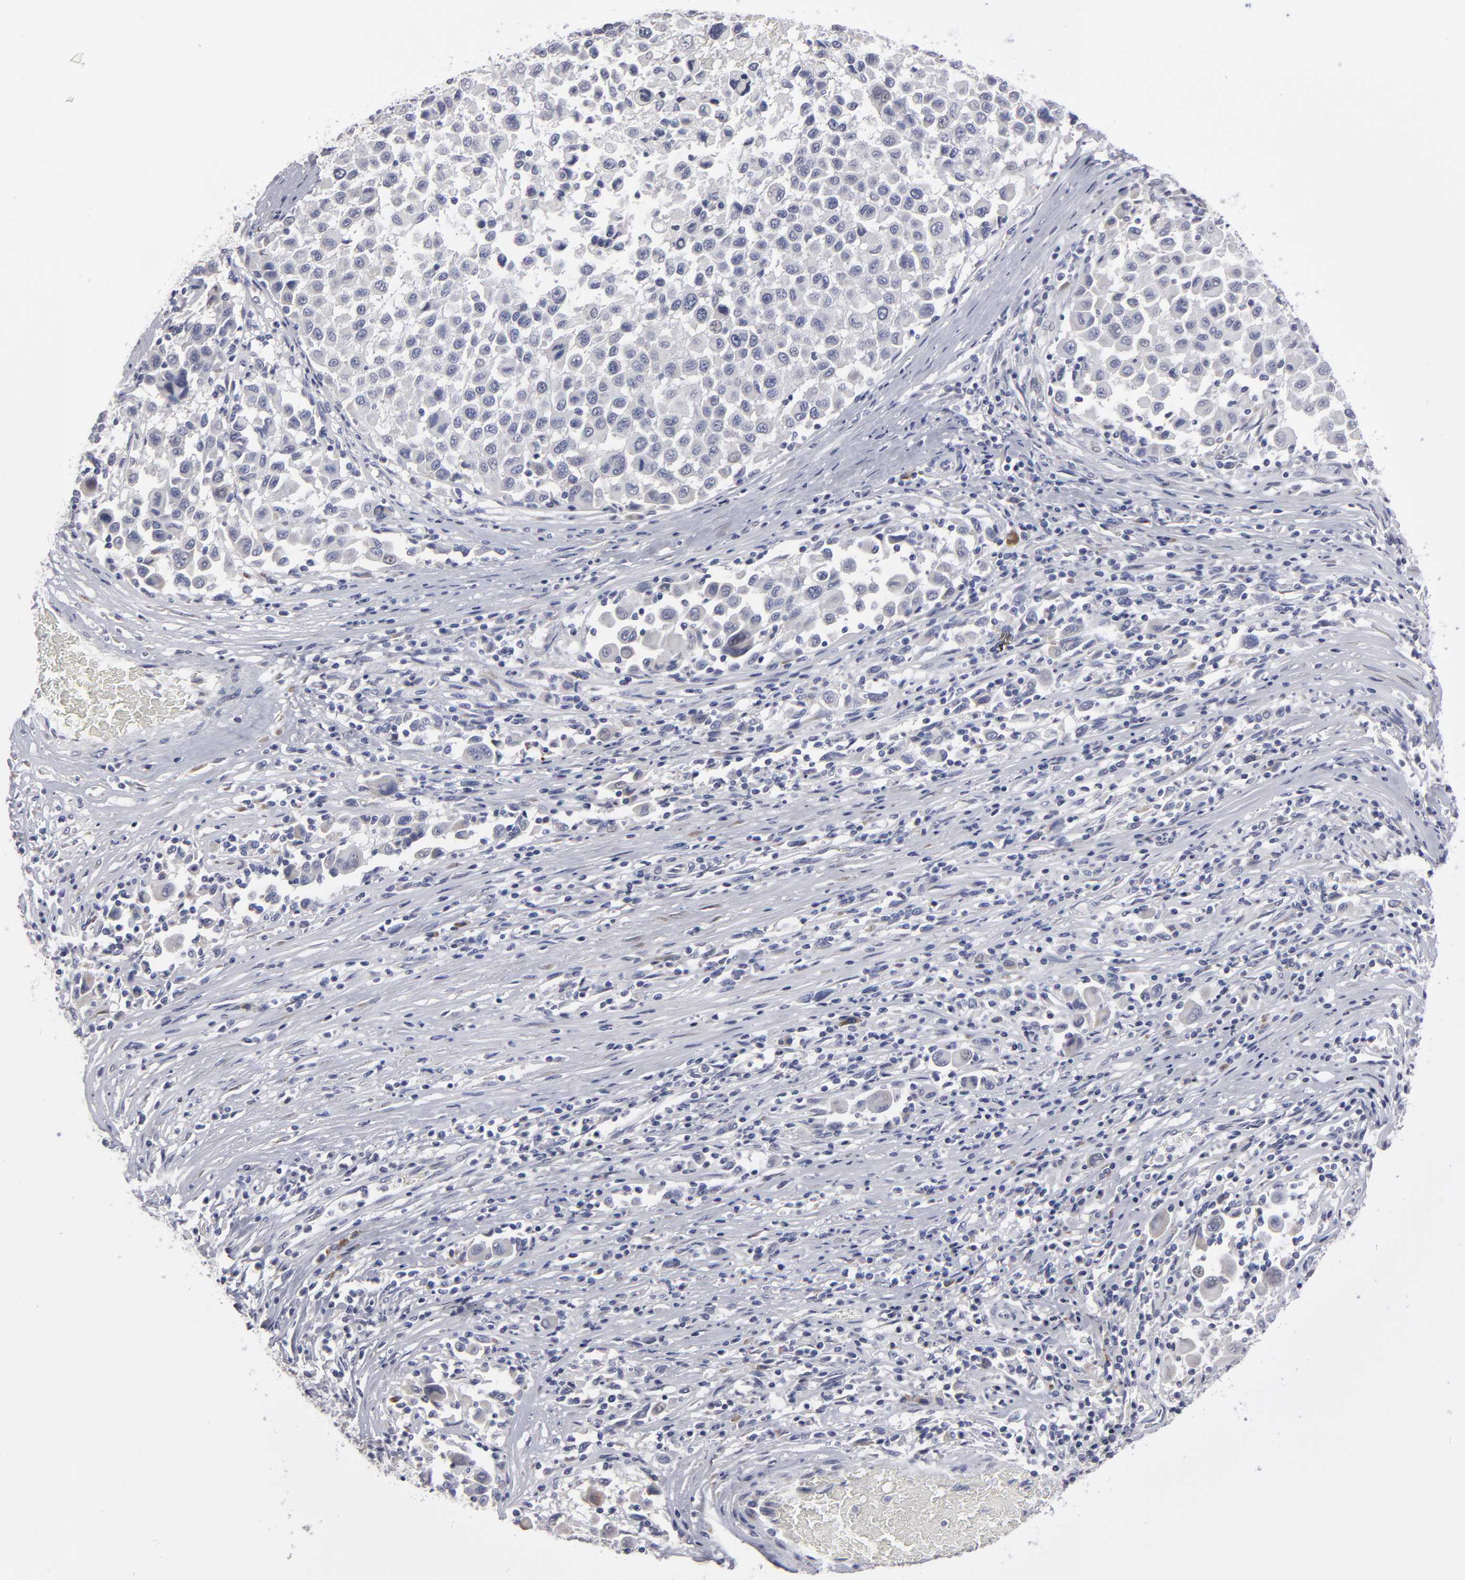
{"staining": {"intensity": "weak", "quantity": "25%-75%", "location": "cytoplasmic/membranous,nuclear"}, "tissue": "melanoma", "cell_type": "Tumor cells", "image_type": "cancer", "snomed": [{"axis": "morphology", "description": "Malignant melanoma, Metastatic site"}, {"axis": "topography", "description": "Lymph node"}], "caption": "Weak cytoplasmic/membranous and nuclear protein staining is seen in approximately 25%-75% of tumor cells in malignant melanoma (metastatic site). (brown staining indicates protein expression, while blue staining denotes nuclei).", "gene": "CCDC80", "patient": {"sex": "male", "age": 61}}